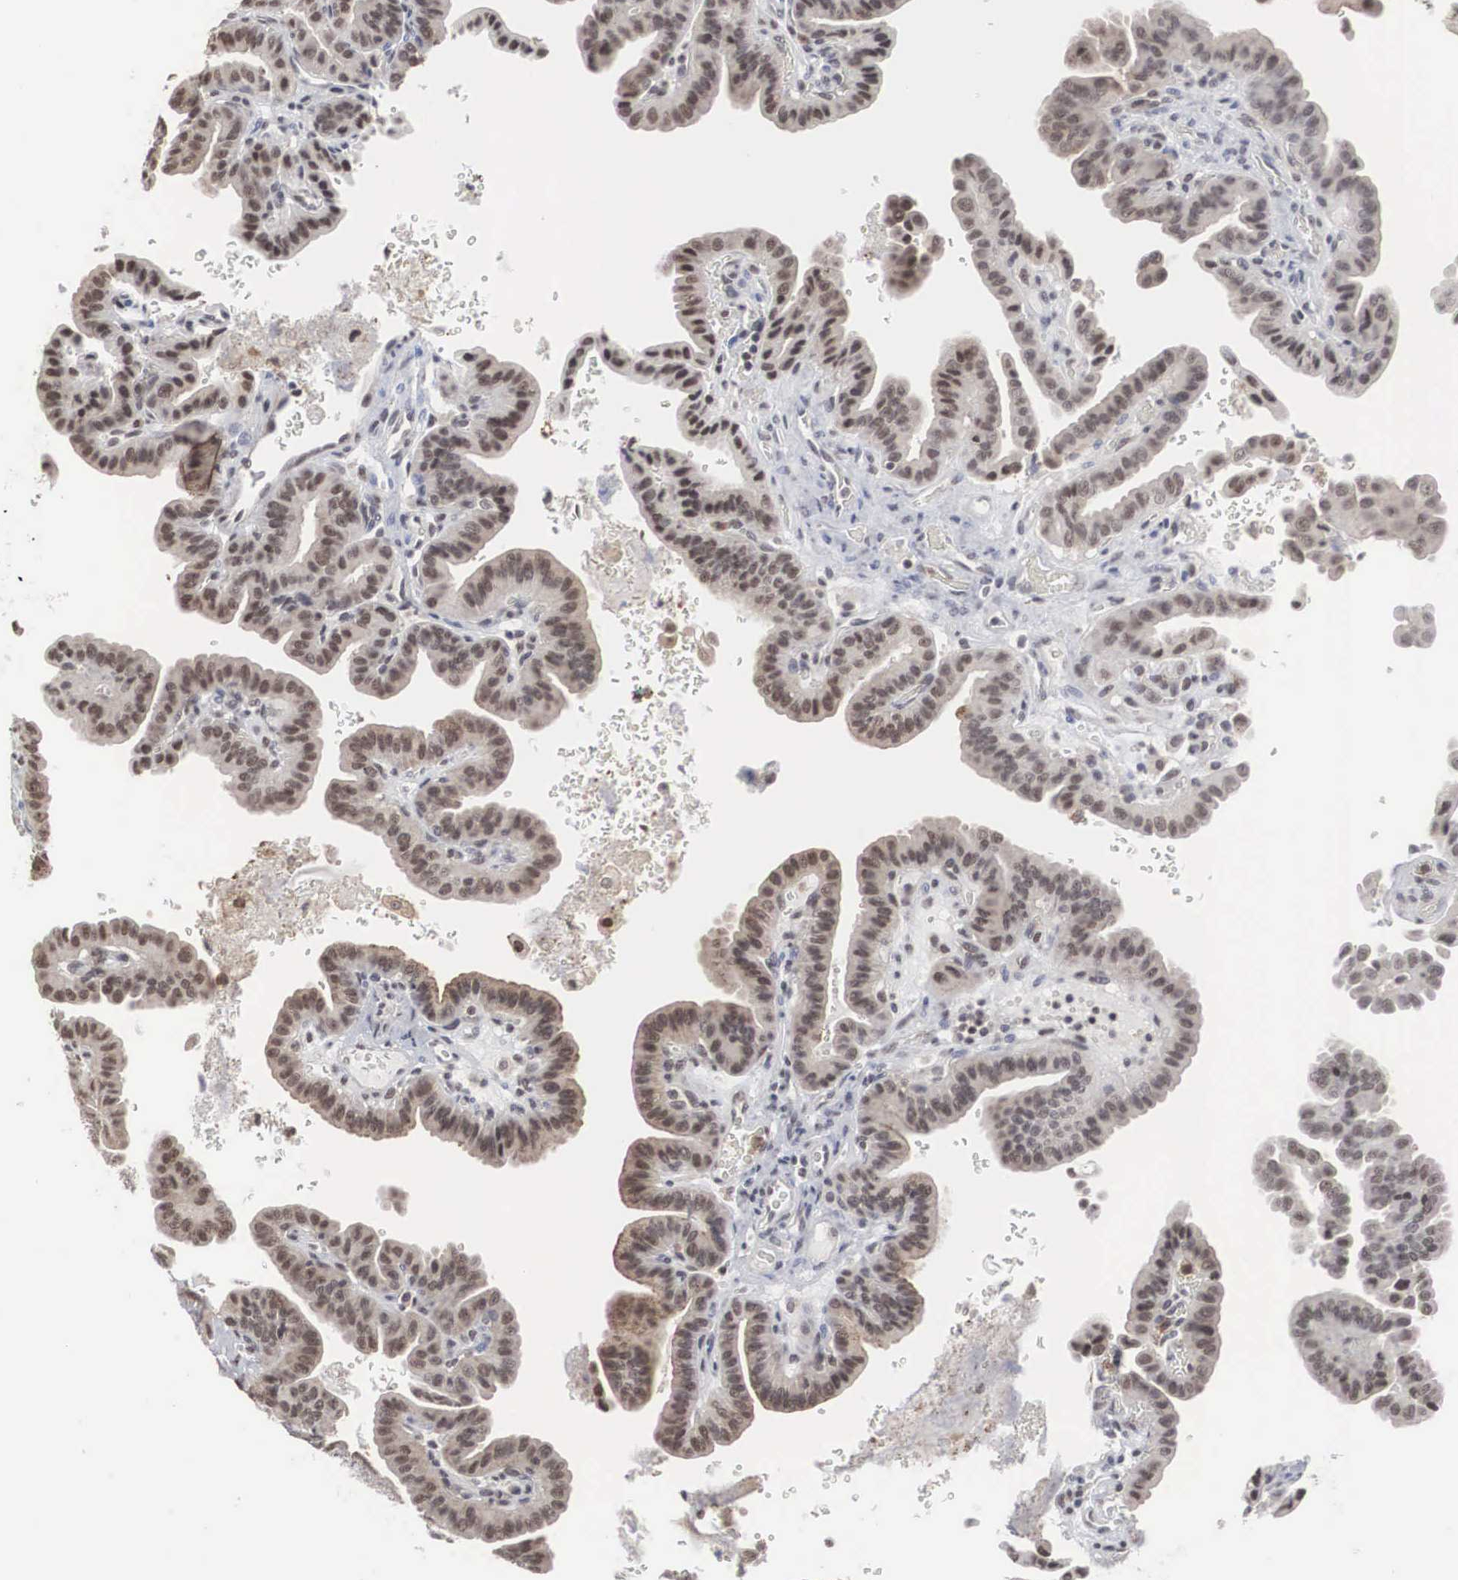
{"staining": {"intensity": "moderate", "quantity": "25%-75%", "location": "nuclear"}, "tissue": "thyroid cancer", "cell_type": "Tumor cells", "image_type": "cancer", "snomed": [{"axis": "morphology", "description": "Papillary adenocarcinoma, NOS"}, {"axis": "topography", "description": "Thyroid gland"}], "caption": "This is an image of immunohistochemistry staining of thyroid papillary adenocarcinoma, which shows moderate positivity in the nuclear of tumor cells.", "gene": "AUTS2", "patient": {"sex": "male", "age": 87}}